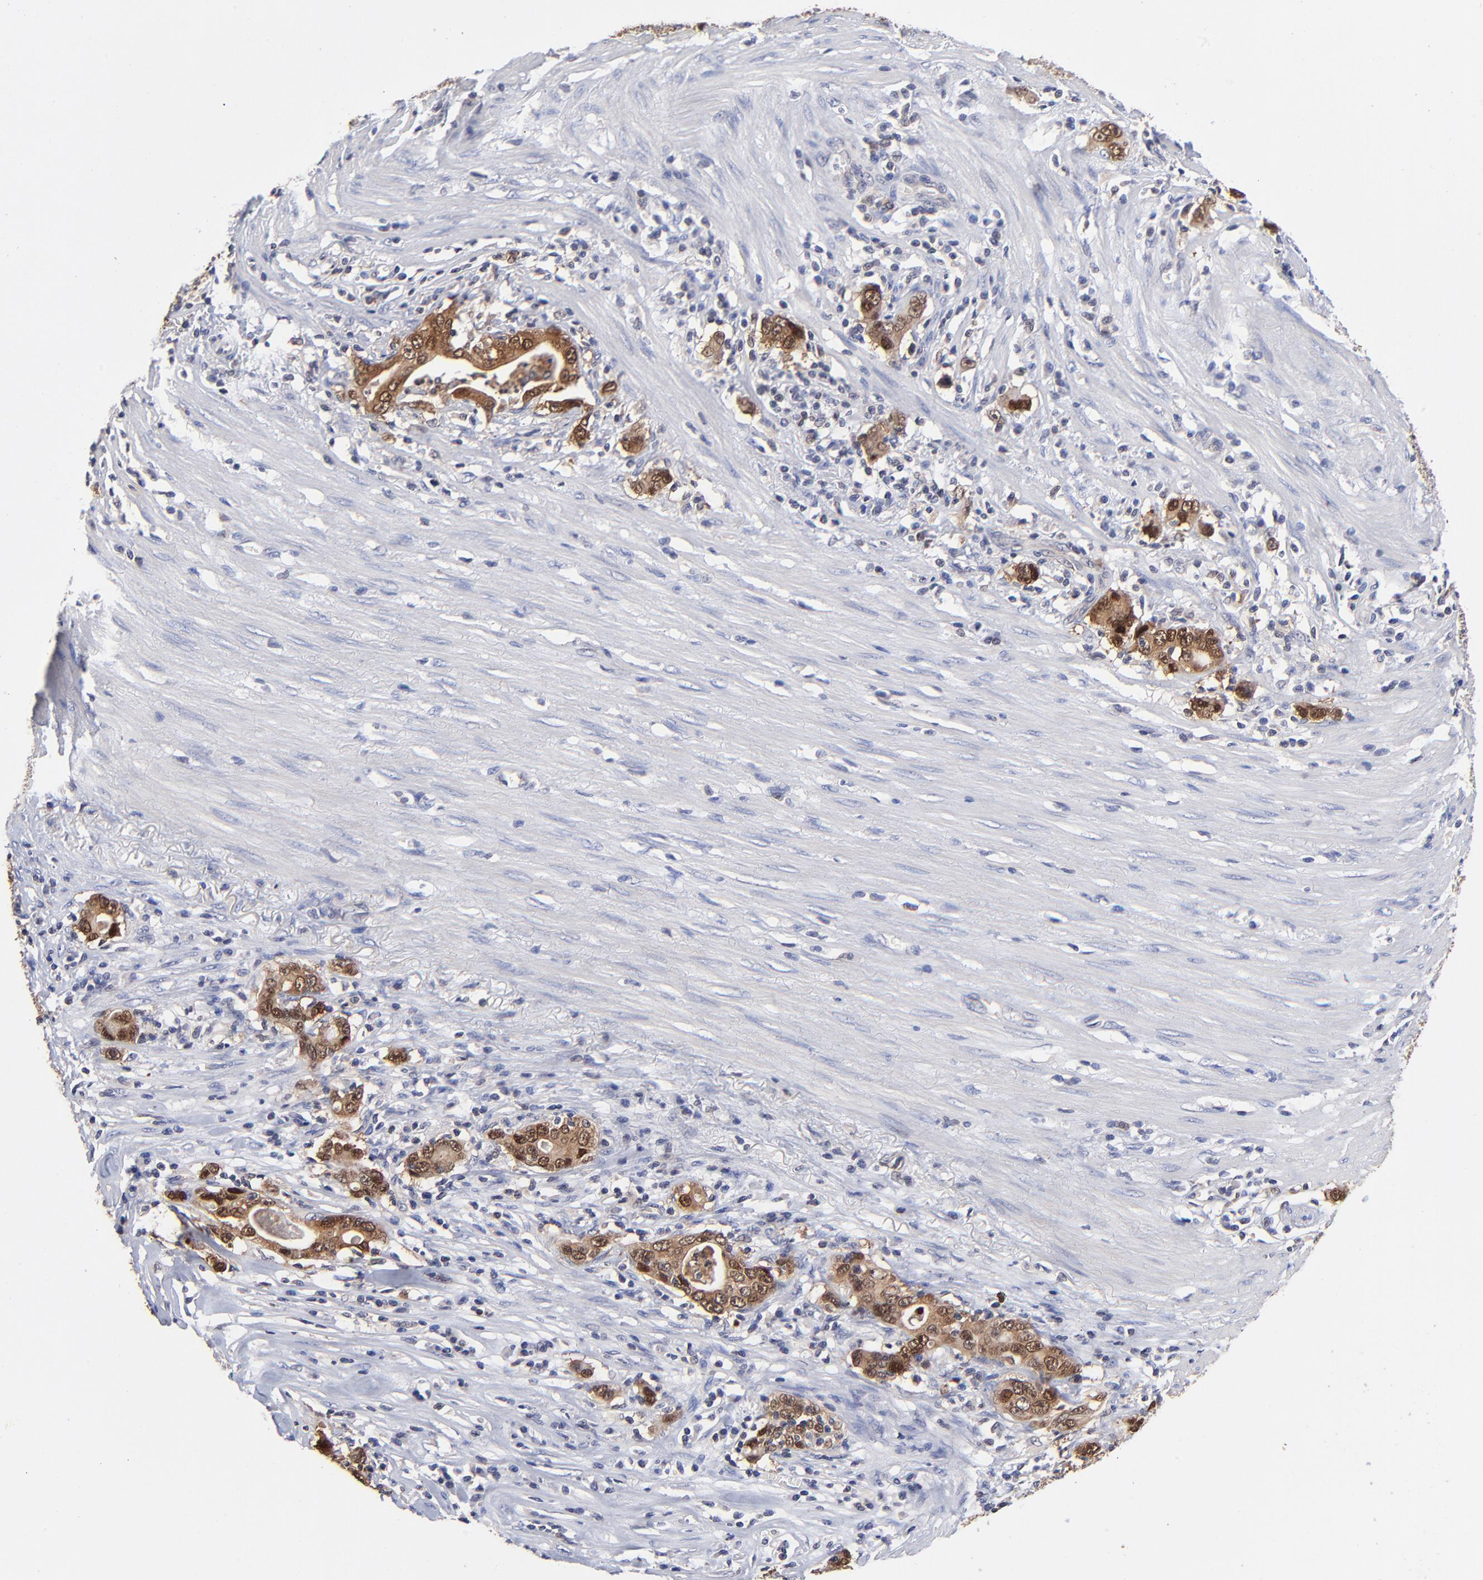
{"staining": {"intensity": "moderate", "quantity": ">75%", "location": "cytoplasmic/membranous,nuclear"}, "tissue": "stomach cancer", "cell_type": "Tumor cells", "image_type": "cancer", "snomed": [{"axis": "morphology", "description": "Adenocarcinoma, NOS"}, {"axis": "topography", "description": "Stomach, lower"}], "caption": "This micrograph reveals stomach cancer (adenocarcinoma) stained with immunohistochemistry (IHC) to label a protein in brown. The cytoplasmic/membranous and nuclear of tumor cells show moderate positivity for the protein. Nuclei are counter-stained blue.", "gene": "DCTPP1", "patient": {"sex": "female", "age": 72}}